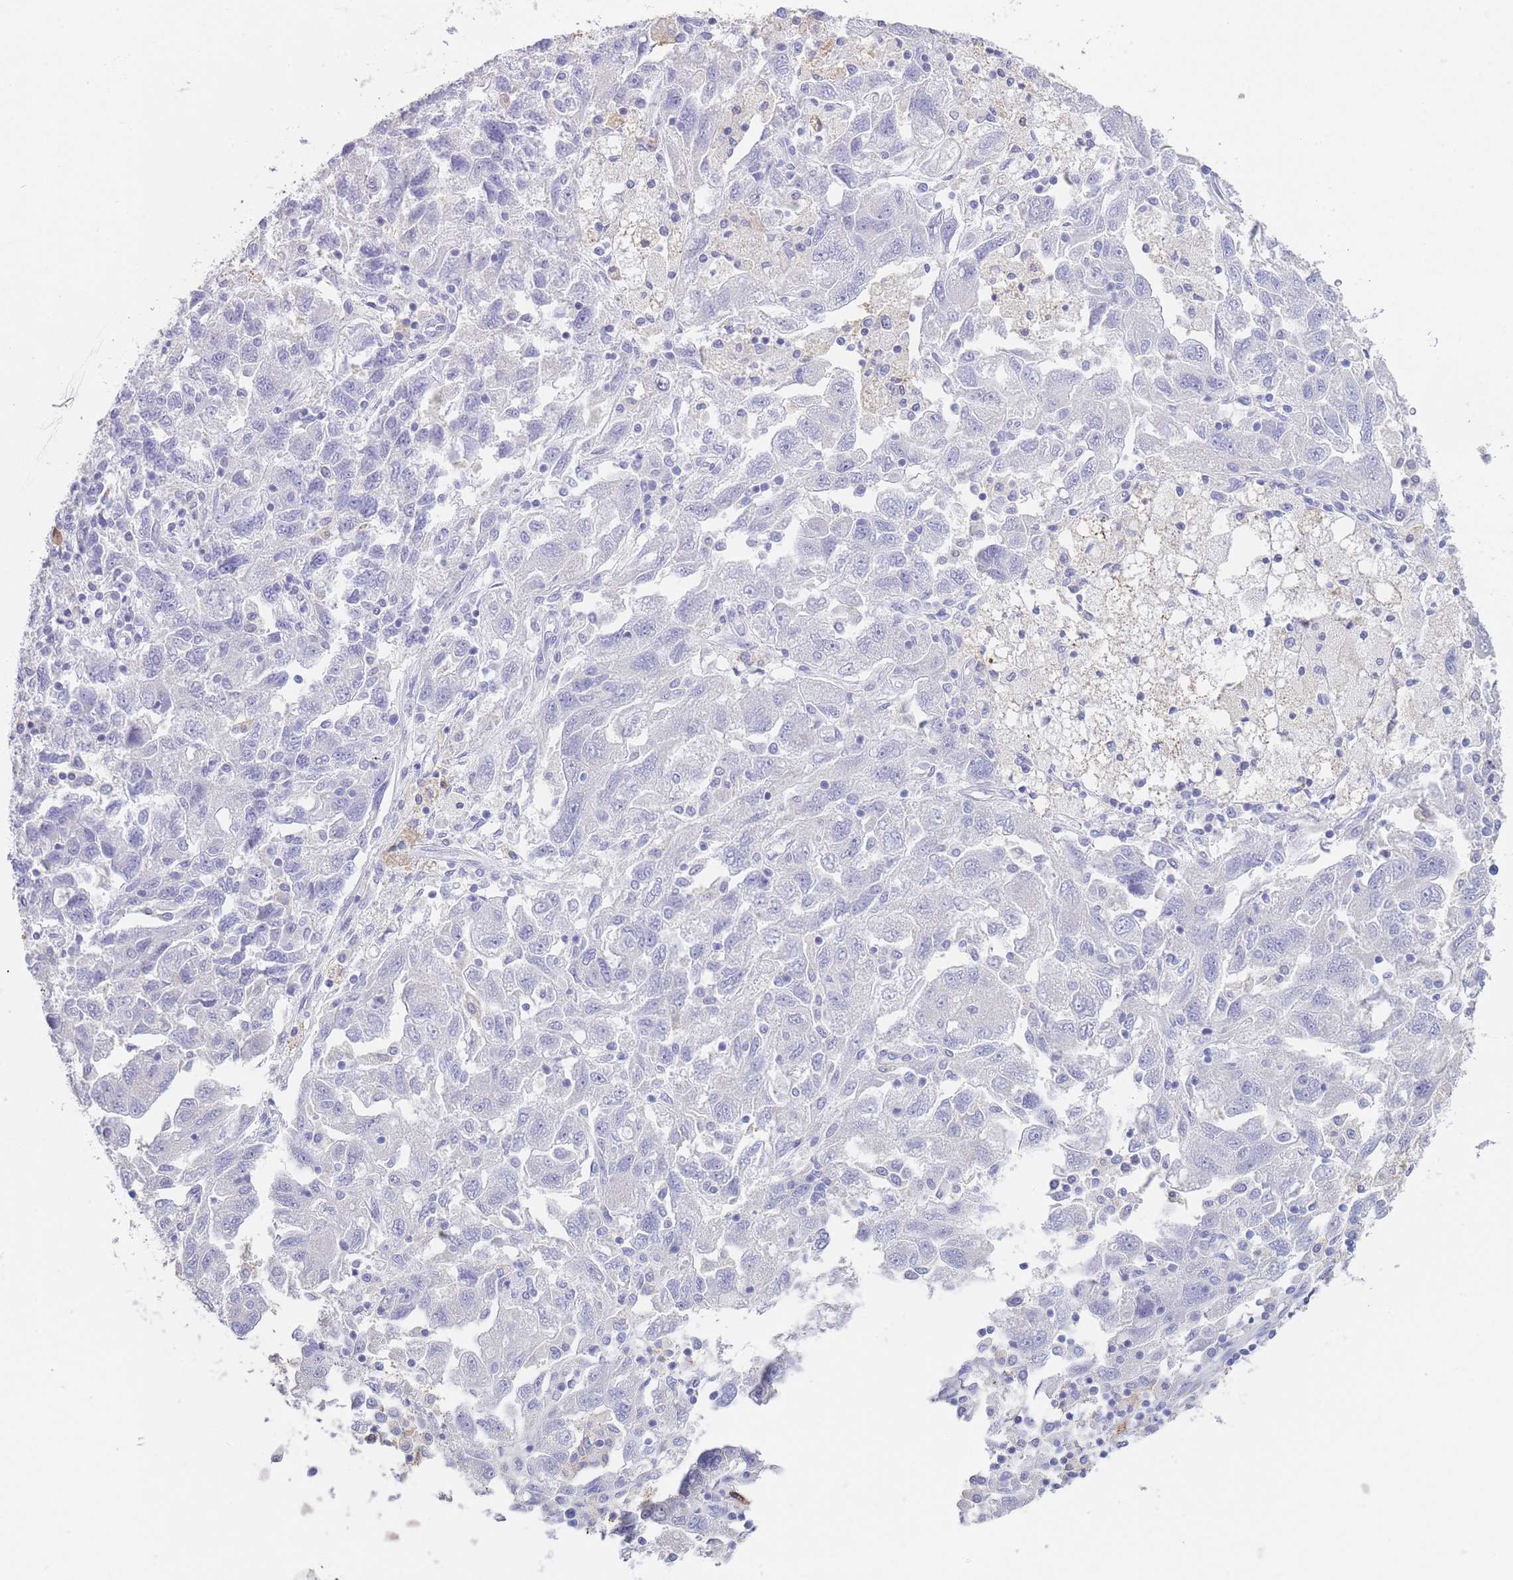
{"staining": {"intensity": "negative", "quantity": "none", "location": "none"}, "tissue": "ovarian cancer", "cell_type": "Tumor cells", "image_type": "cancer", "snomed": [{"axis": "morphology", "description": "Carcinoma, NOS"}, {"axis": "morphology", "description": "Cystadenocarcinoma, serous, NOS"}, {"axis": "topography", "description": "Ovary"}], "caption": "An immunohistochemistry image of ovarian cancer (serous cystadenocarcinoma) is shown. There is no staining in tumor cells of ovarian cancer (serous cystadenocarcinoma).", "gene": "CD37", "patient": {"sex": "female", "age": 69}}